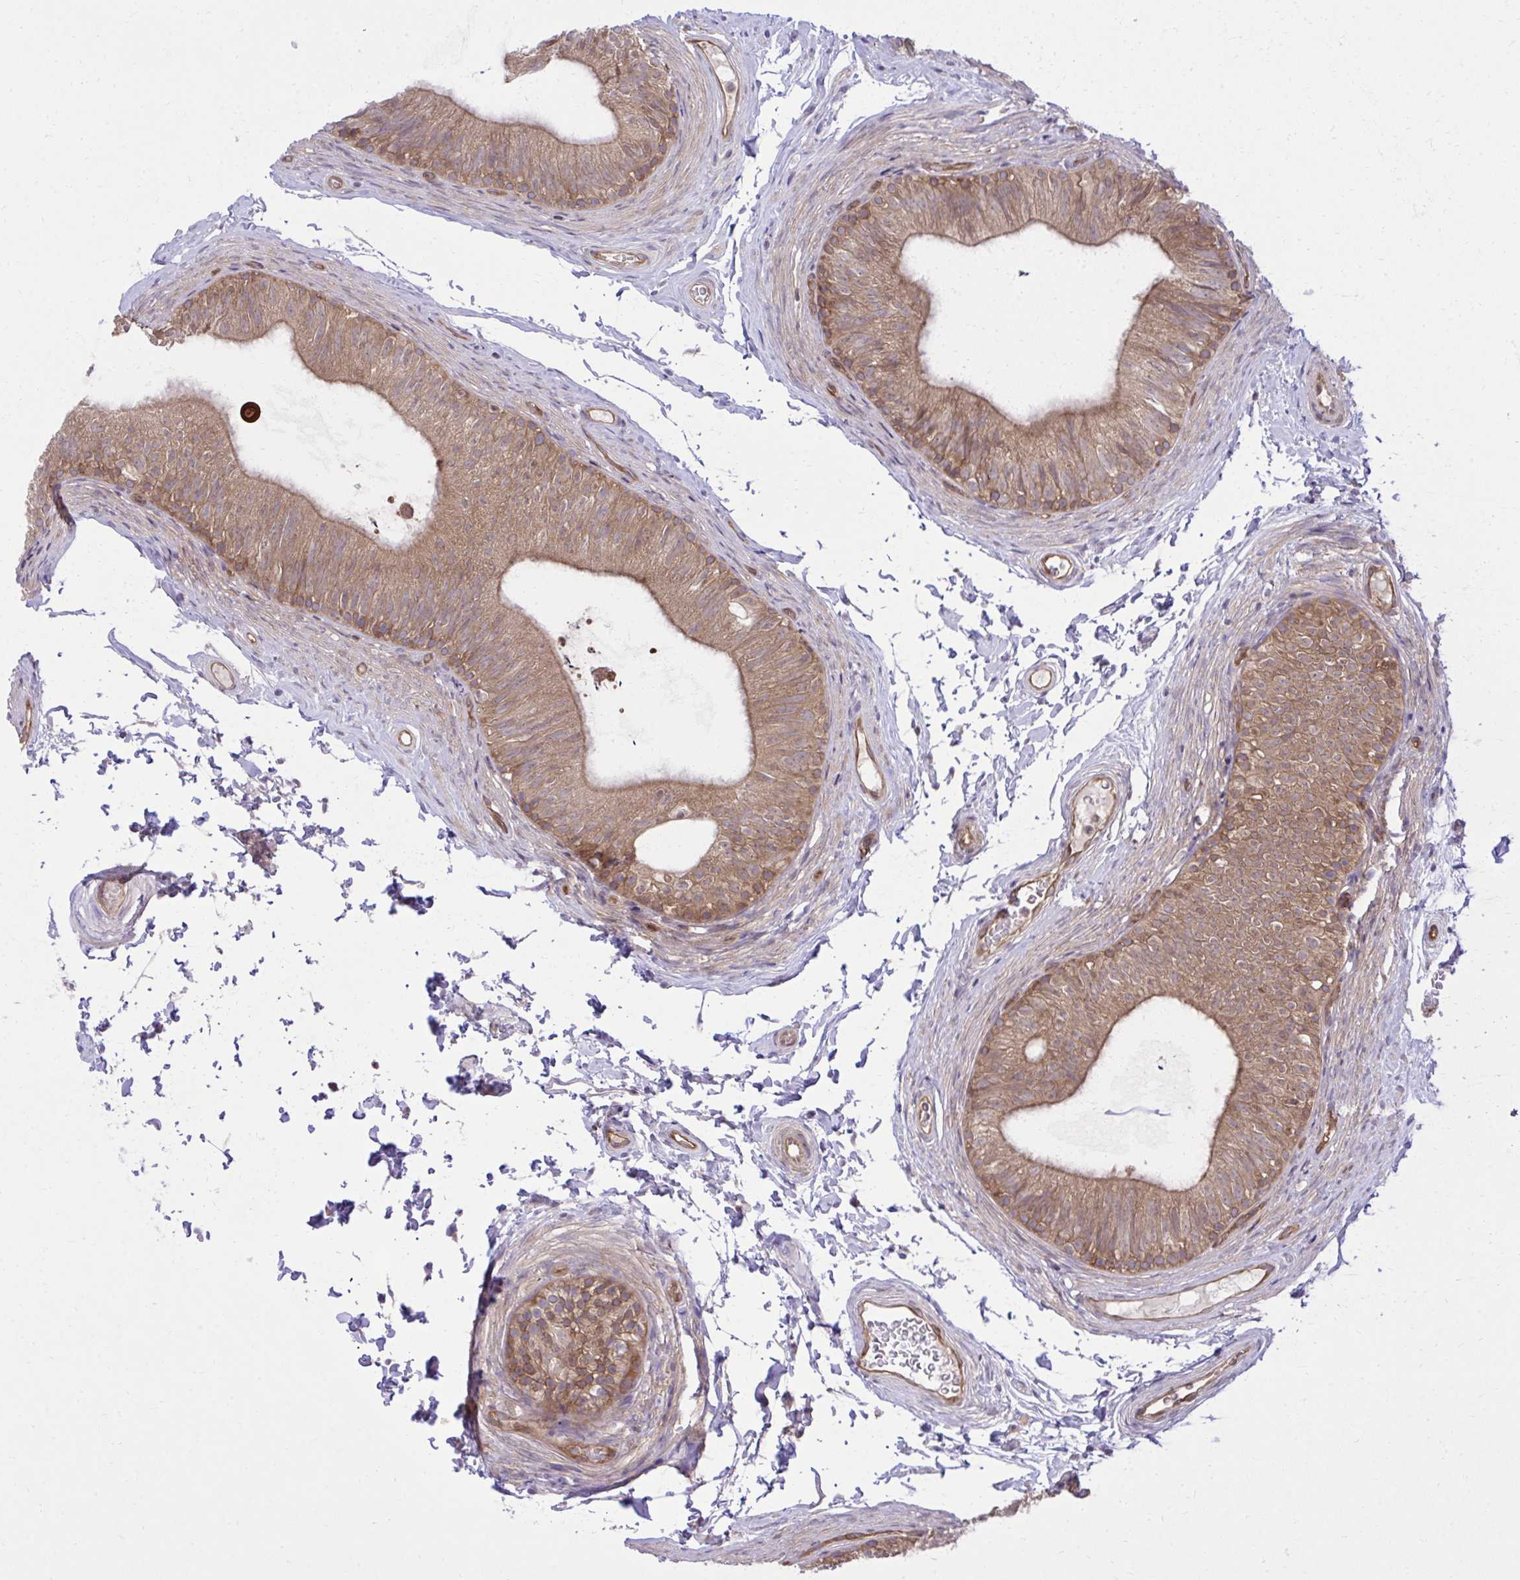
{"staining": {"intensity": "strong", "quantity": ">75%", "location": "cytoplasmic/membranous"}, "tissue": "epididymis", "cell_type": "Glandular cells", "image_type": "normal", "snomed": [{"axis": "morphology", "description": "Normal tissue, NOS"}, {"axis": "topography", "description": "Epididymis, spermatic cord, NOS"}, {"axis": "topography", "description": "Epididymis"}, {"axis": "topography", "description": "Peripheral nerve tissue"}], "caption": "This micrograph reveals immunohistochemistry (IHC) staining of normal epididymis, with high strong cytoplasmic/membranous staining in about >75% of glandular cells.", "gene": "PPP5C", "patient": {"sex": "male", "age": 29}}